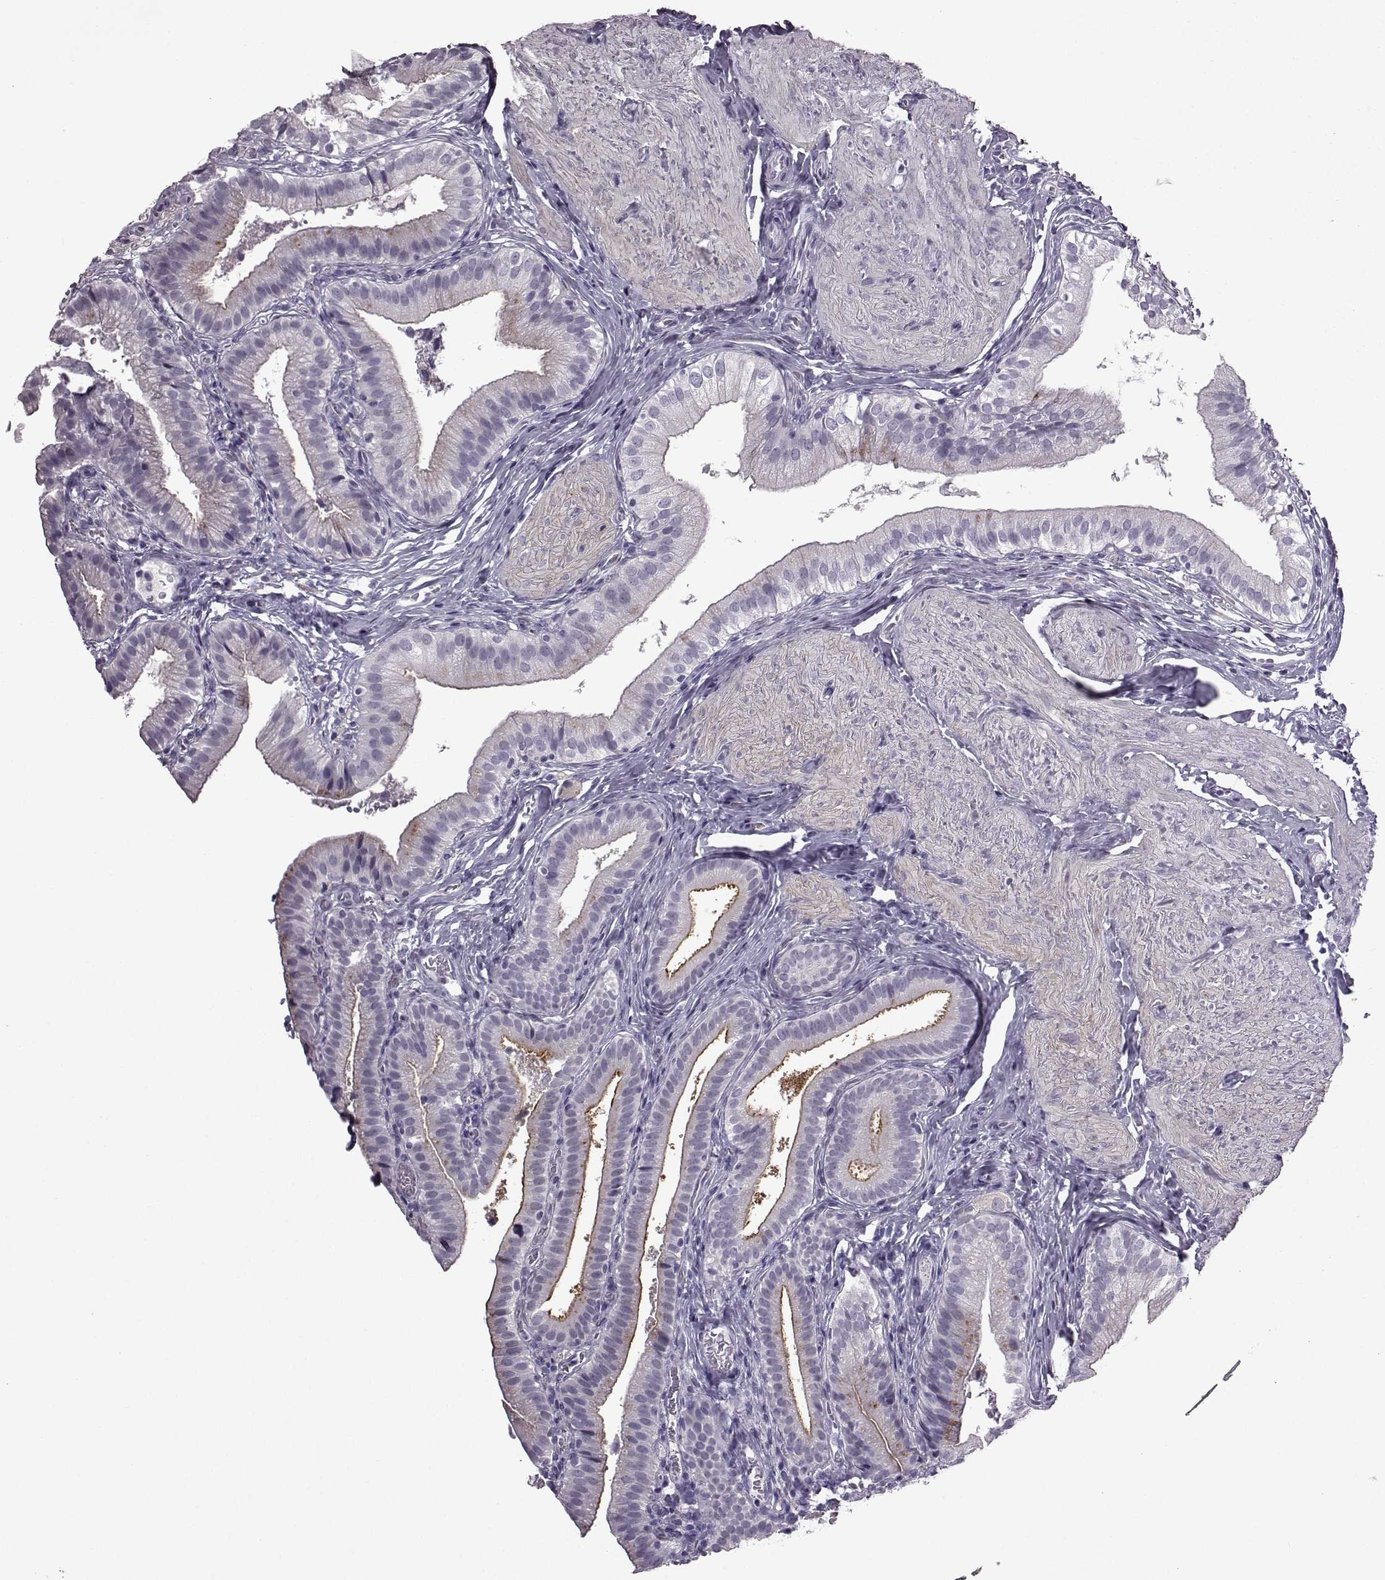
{"staining": {"intensity": "weak", "quantity": "25%-75%", "location": "cytoplasmic/membranous"}, "tissue": "gallbladder", "cell_type": "Glandular cells", "image_type": "normal", "snomed": [{"axis": "morphology", "description": "Normal tissue, NOS"}, {"axis": "topography", "description": "Gallbladder"}], "caption": "This micrograph displays immunohistochemistry staining of unremarkable gallbladder, with low weak cytoplasmic/membranous positivity in approximately 25%-75% of glandular cells.", "gene": "SLC28A2", "patient": {"sex": "female", "age": 47}}